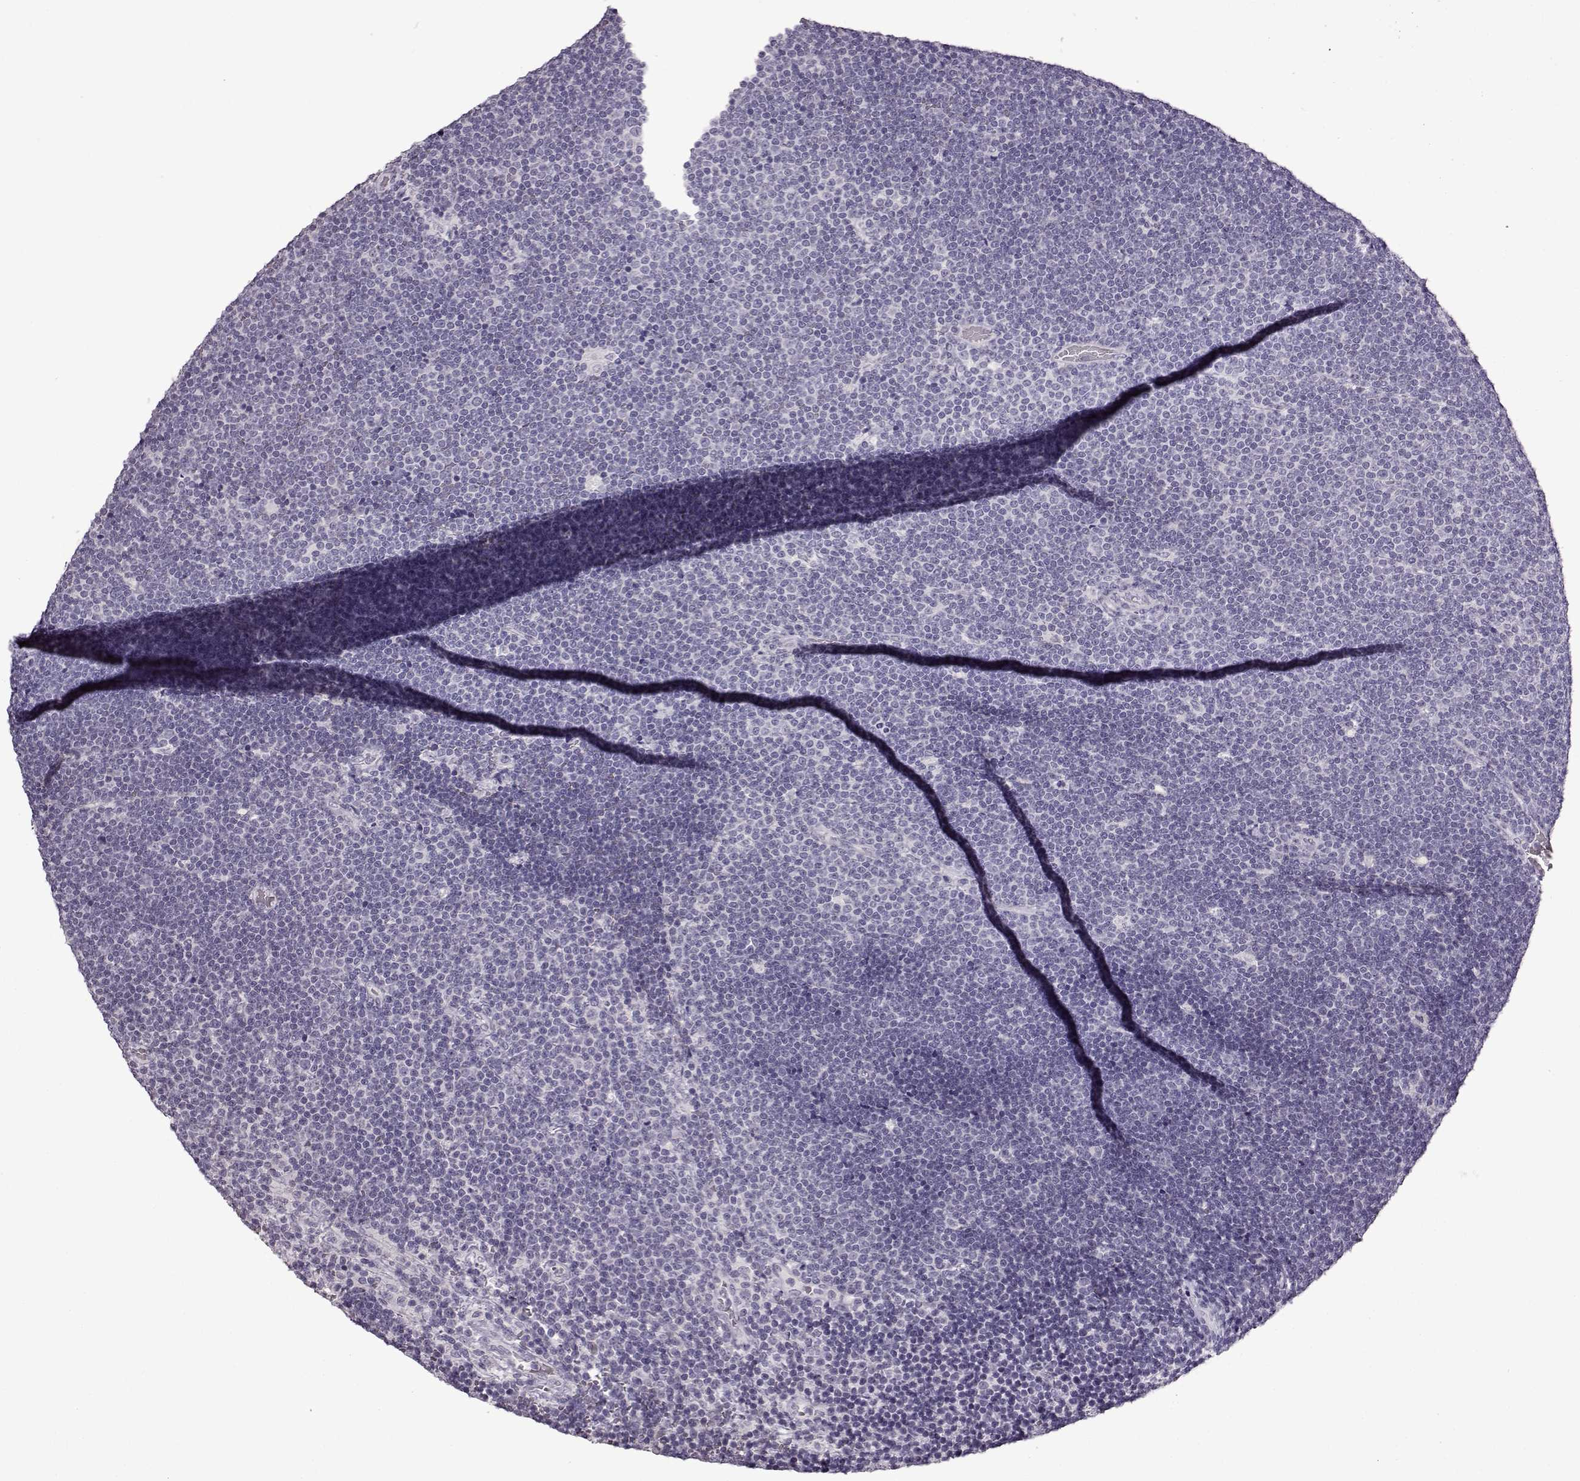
{"staining": {"intensity": "negative", "quantity": "none", "location": "none"}, "tissue": "lymphoma", "cell_type": "Tumor cells", "image_type": "cancer", "snomed": [{"axis": "morphology", "description": "Malignant lymphoma, non-Hodgkin's type, Low grade"}, {"axis": "topography", "description": "Brain"}], "caption": "Protein analysis of low-grade malignant lymphoma, non-Hodgkin's type shows no significant expression in tumor cells.", "gene": "FSHB", "patient": {"sex": "female", "age": 66}}